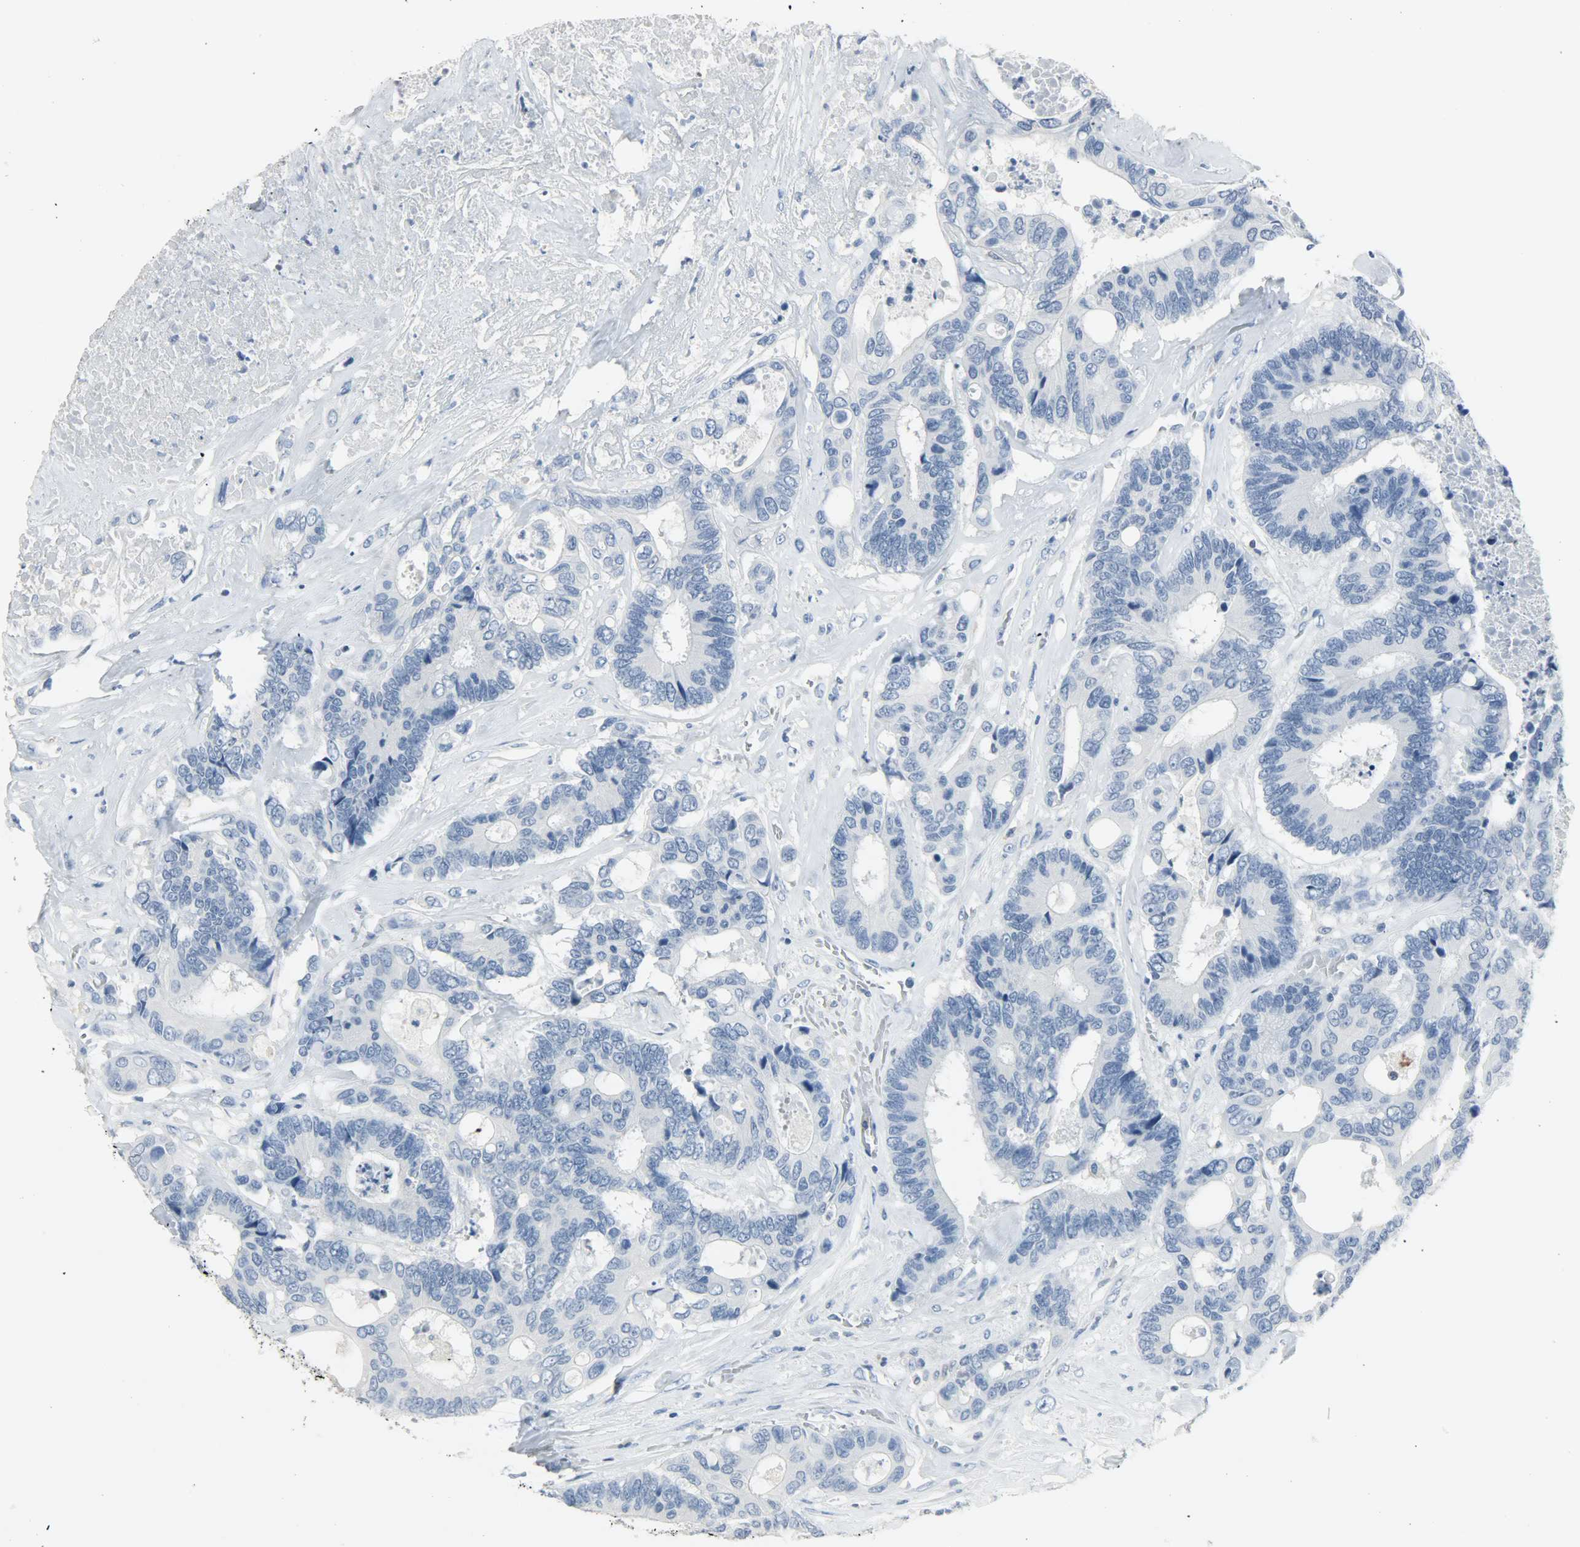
{"staining": {"intensity": "negative", "quantity": "none", "location": "none"}, "tissue": "colorectal cancer", "cell_type": "Tumor cells", "image_type": "cancer", "snomed": [{"axis": "morphology", "description": "Adenocarcinoma, NOS"}, {"axis": "topography", "description": "Rectum"}], "caption": "Immunohistochemistry image of neoplastic tissue: colorectal cancer stained with DAB (3,3'-diaminobenzidine) exhibits no significant protein positivity in tumor cells.", "gene": "PTPN6", "patient": {"sex": "male", "age": 55}}